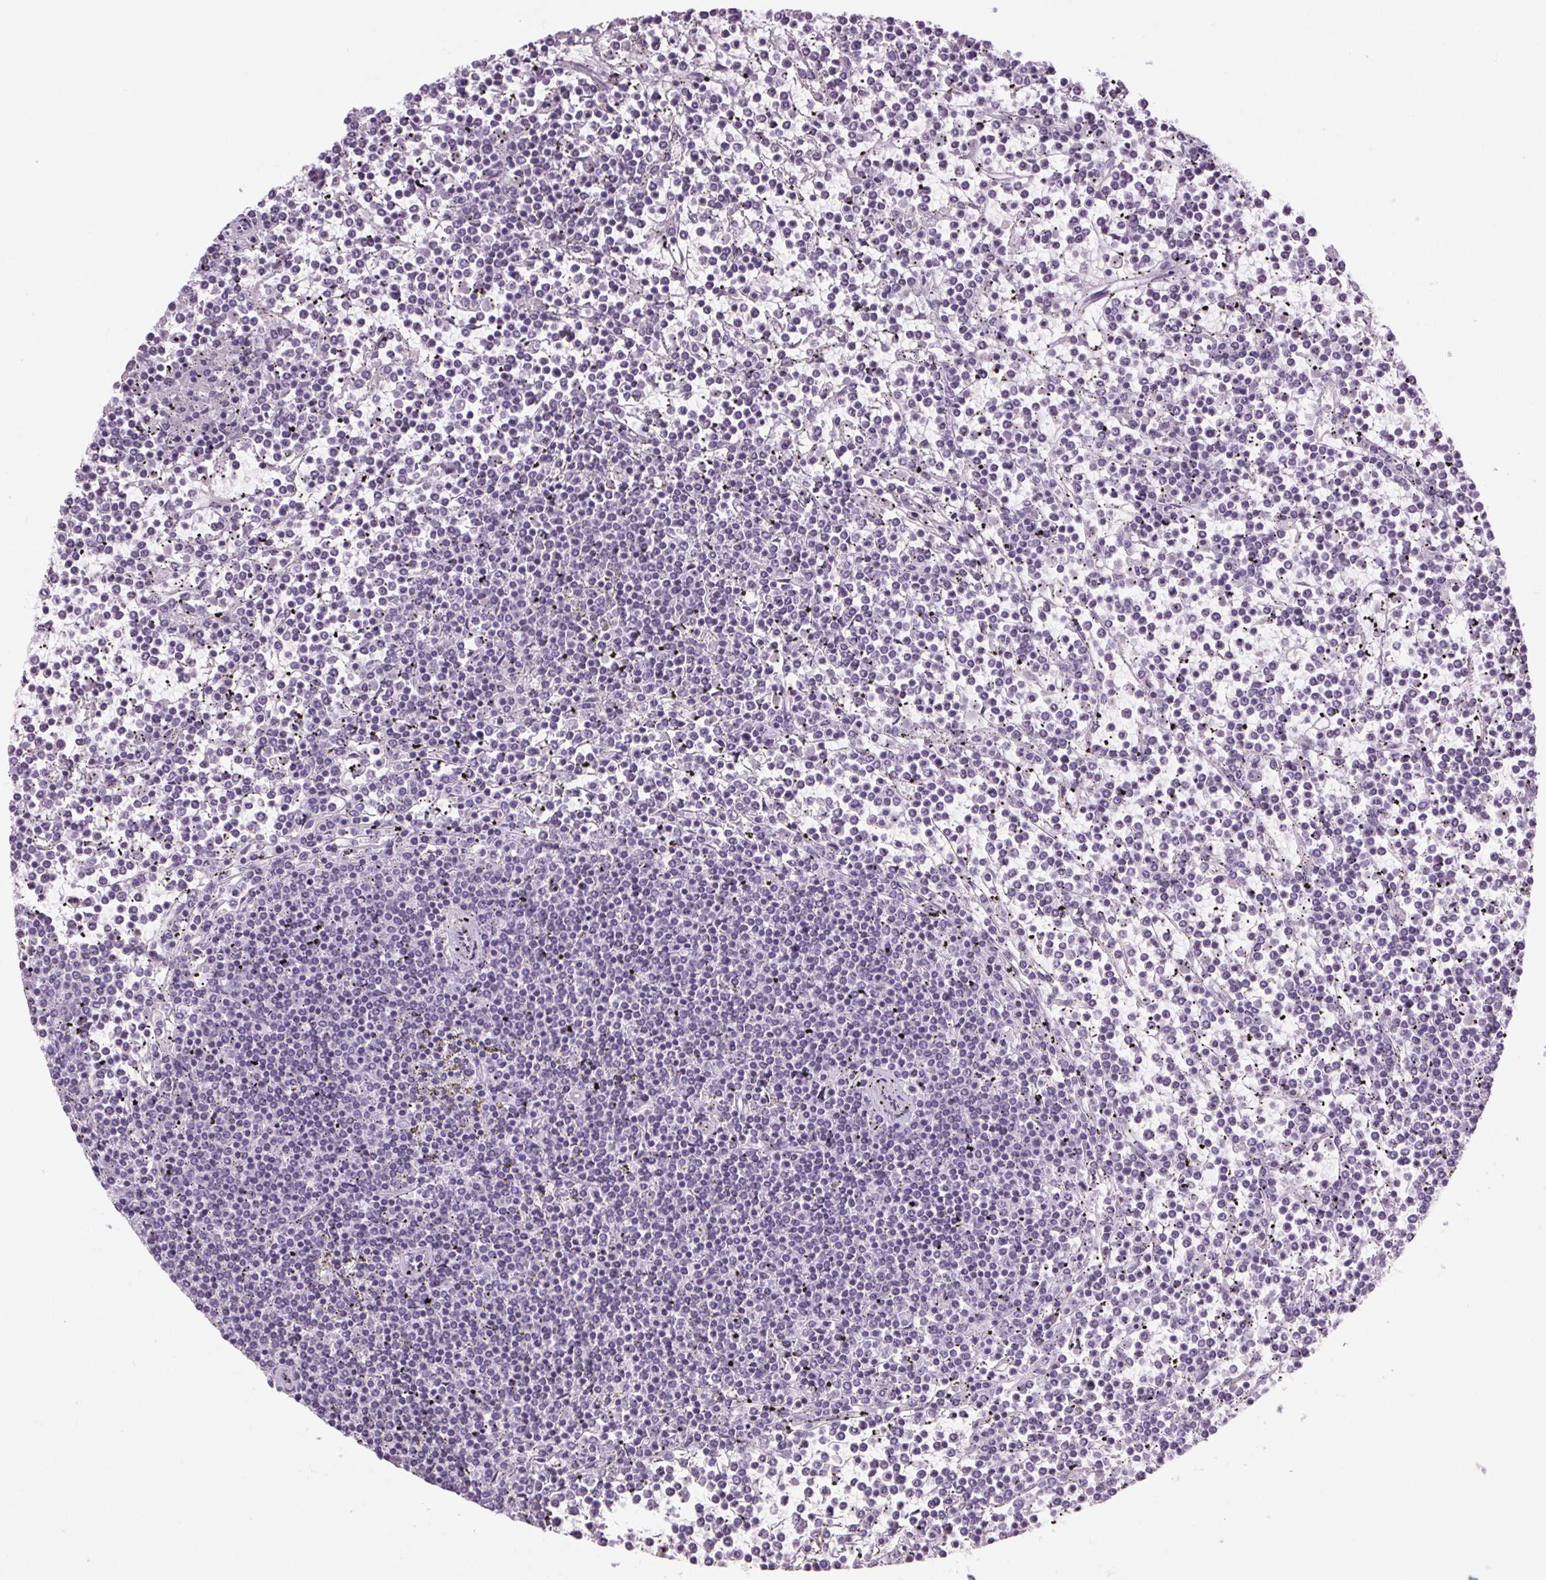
{"staining": {"intensity": "negative", "quantity": "none", "location": "none"}, "tissue": "lymphoma", "cell_type": "Tumor cells", "image_type": "cancer", "snomed": [{"axis": "morphology", "description": "Malignant lymphoma, non-Hodgkin's type, Low grade"}, {"axis": "topography", "description": "Spleen"}], "caption": "Immunohistochemical staining of human lymphoma reveals no significant positivity in tumor cells.", "gene": "LRP2", "patient": {"sex": "female", "age": 19}}